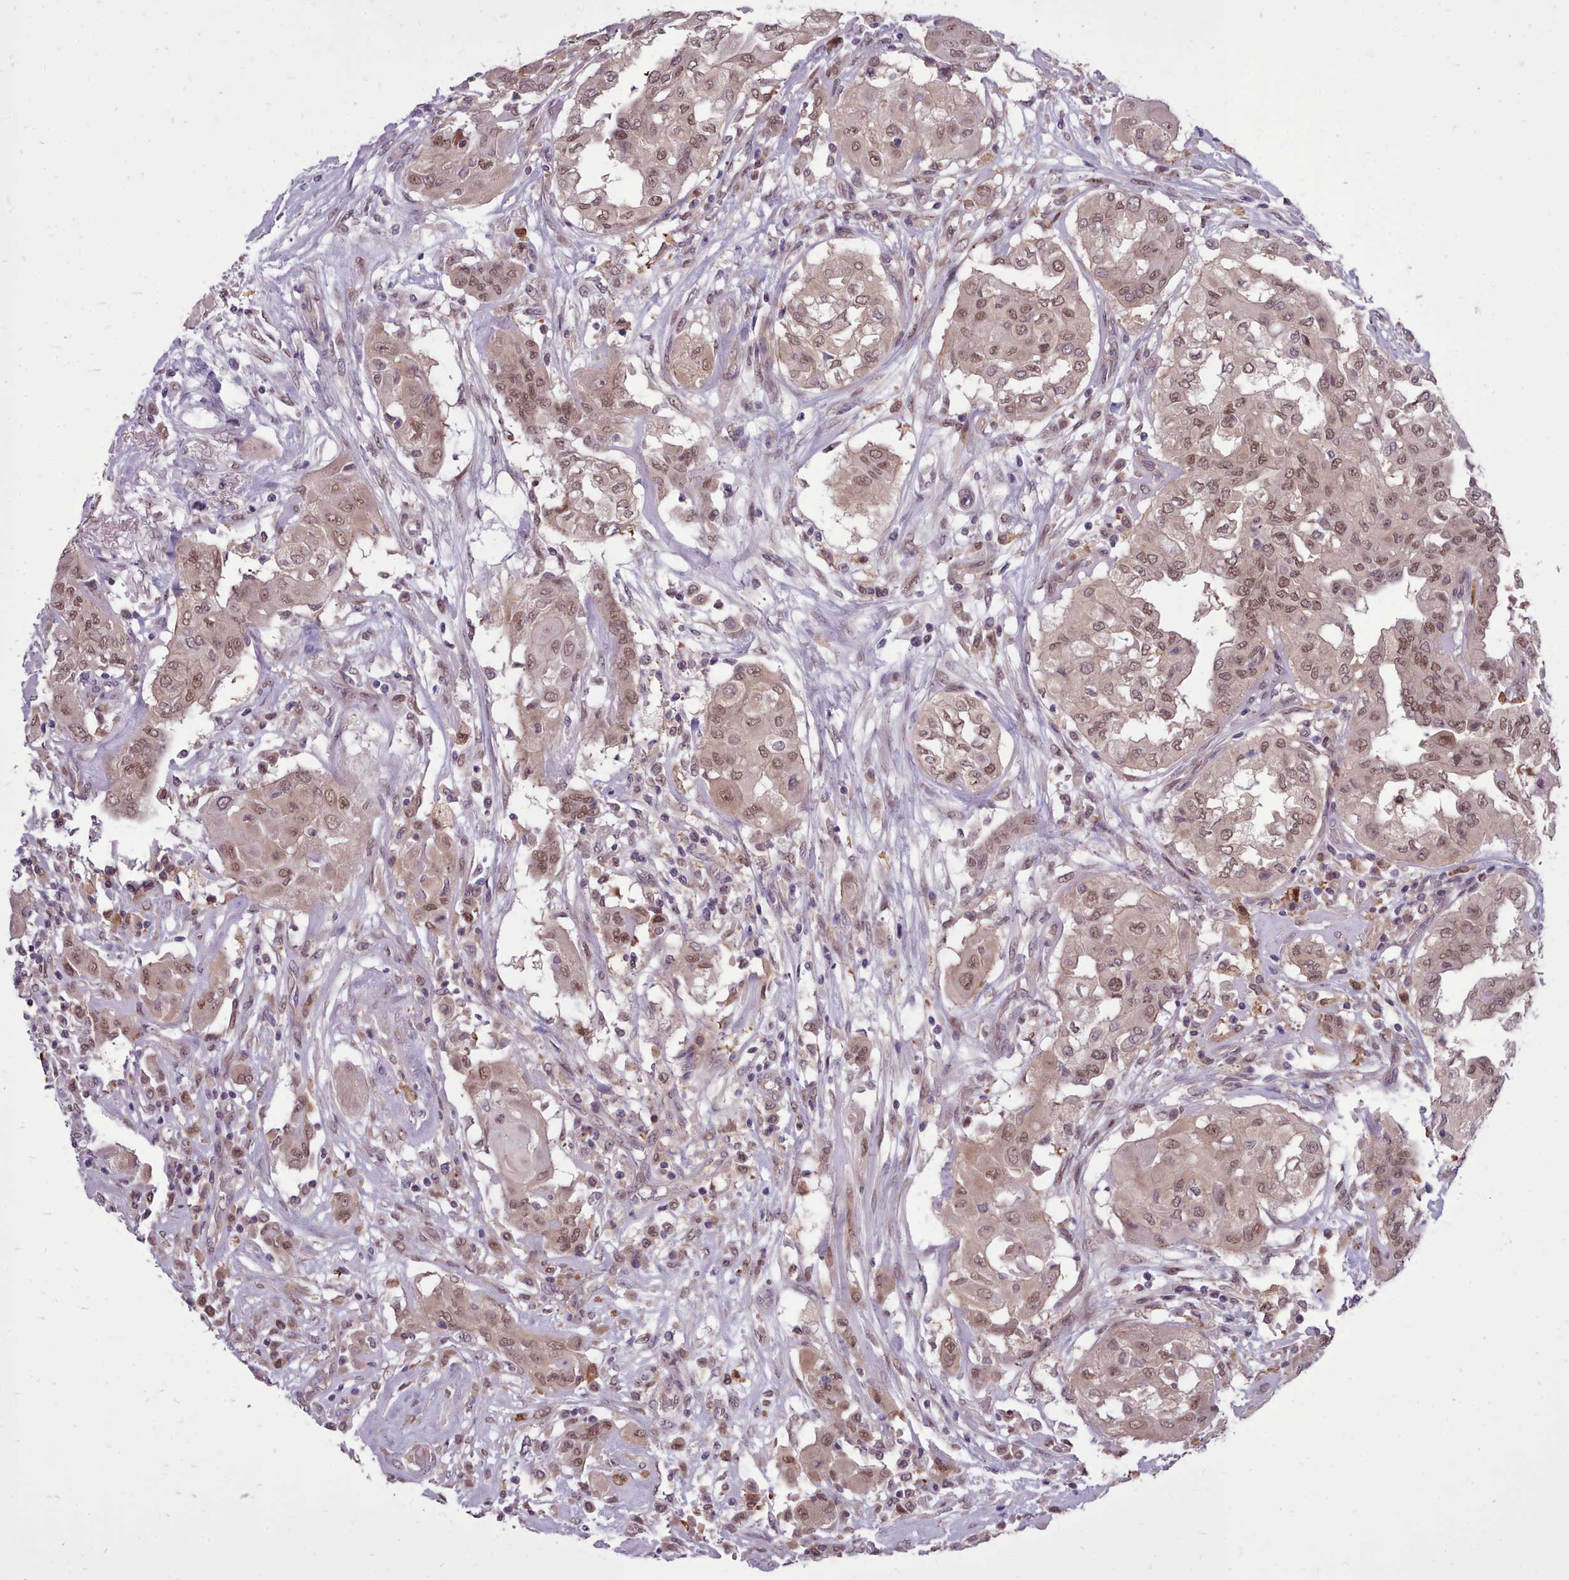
{"staining": {"intensity": "moderate", "quantity": ">75%", "location": "nuclear"}, "tissue": "thyroid cancer", "cell_type": "Tumor cells", "image_type": "cancer", "snomed": [{"axis": "morphology", "description": "Papillary adenocarcinoma, NOS"}, {"axis": "topography", "description": "Thyroid gland"}], "caption": "Human thyroid cancer stained for a protein (brown) exhibits moderate nuclear positive expression in approximately >75% of tumor cells.", "gene": "AHCY", "patient": {"sex": "female", "age": 59}}